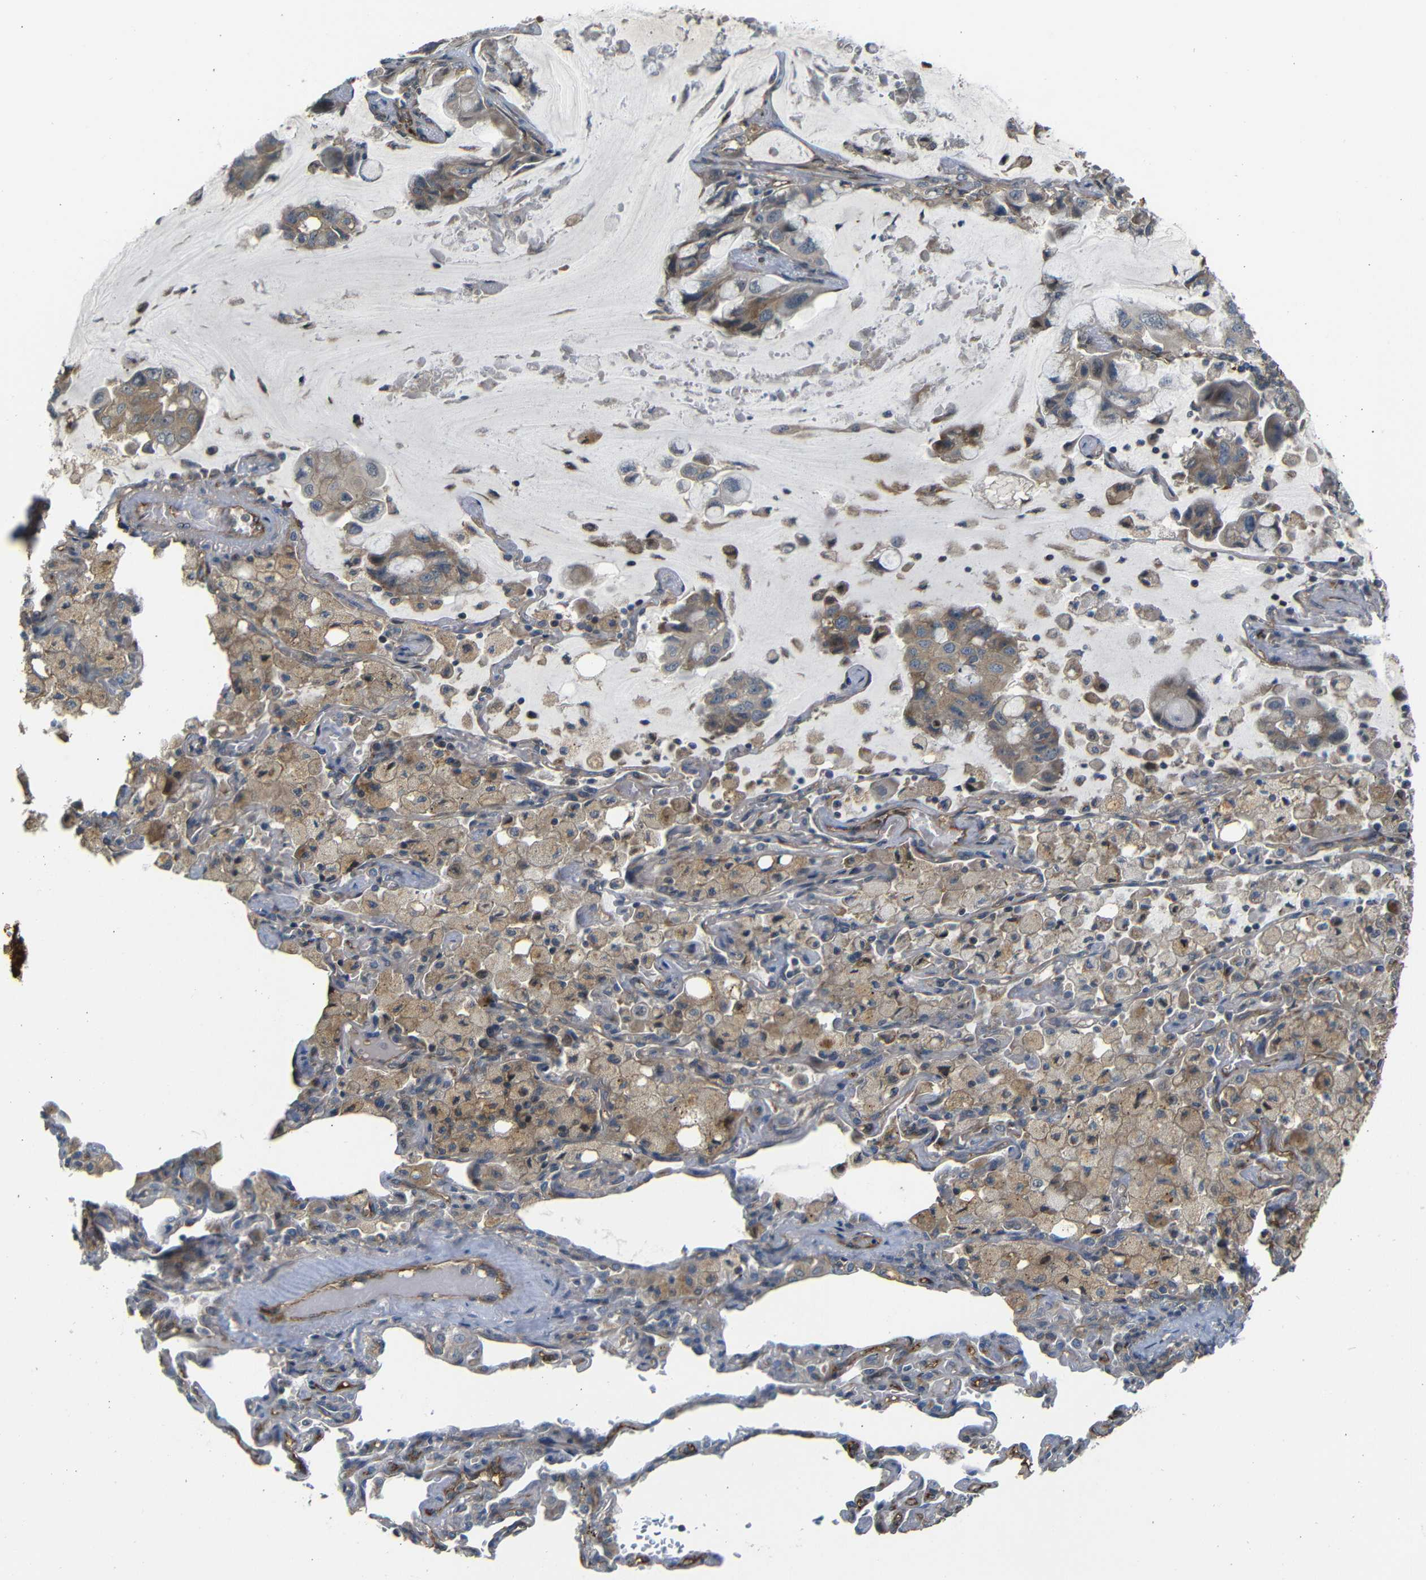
{"staining": {"intensity": "weak", "quantity": ">75%", "location": "cytoplasmic/membranous"}, "tissue": "lung cancer", "cell_type": "Tumor cells", "image_type": "cancer", "snomed": [{"axis": "morphology", "description": "Adenocarcinoma, NOS"}, {"axis": "topography", "description": "Lung"}], "caption": "A high-resolution histopathology image shows immunohistochemistry (IHC) staining of adenocarcinoma (lung), which shows weak cytoplasmic/membranous staining in approximately >75% of tumor cells. The protein is shown in brown color, while the nuclei are stained blue.", "gene": "RELL1", "patient": {"sex": "male", "age": 64}}